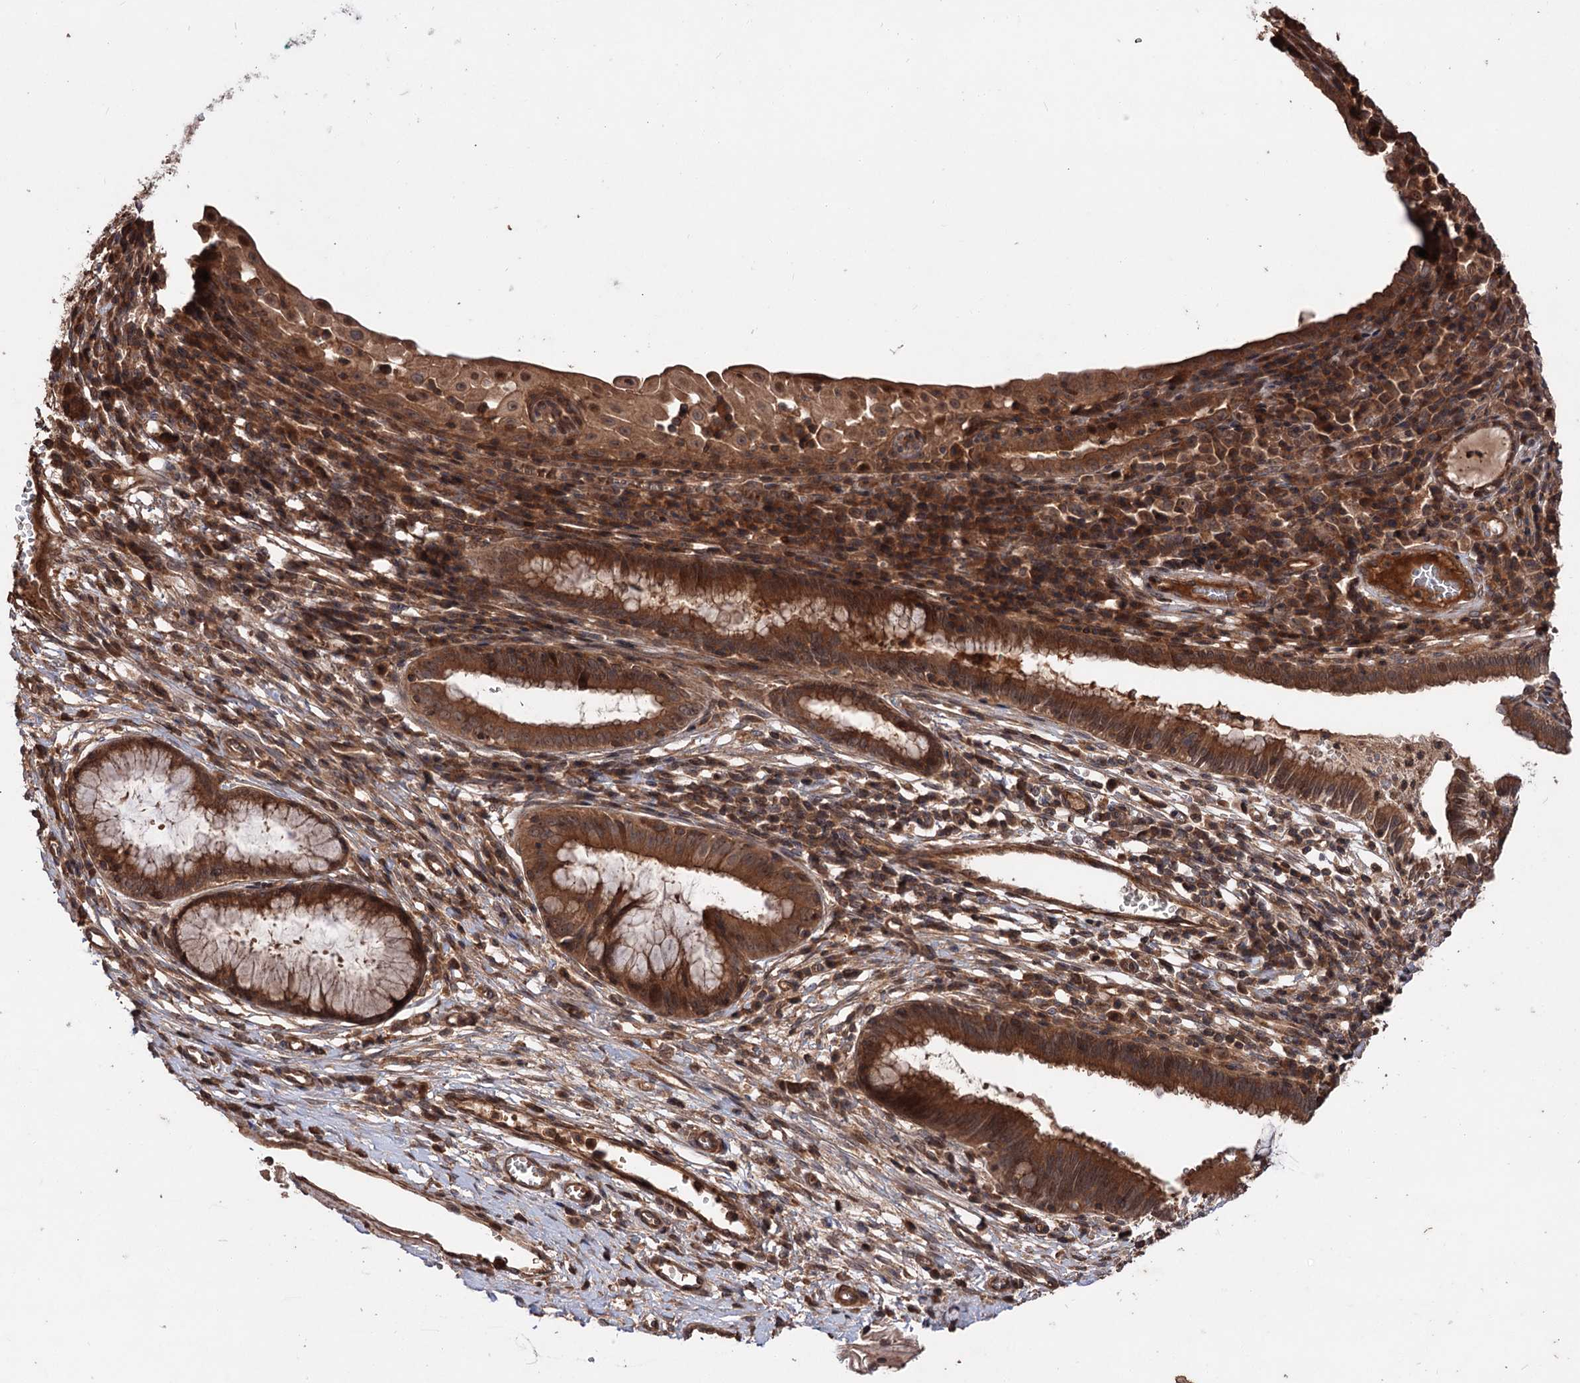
{"staining": {"intensity": "strong", "quantity": ">75%", "location": "cytoplasmic/membranous,nuclear"}, "tissue": "cervix", "cell_type": "Glandular cells", "image_type": "normal", "snomed": [{"axis": "morphology", "description": "Normal tissue, NOS"}, {"axis": "morphology", "description": "Adenocarcinoma, NOS"}, {"axis": "topography", "description": "Cervix"}], "caption": "Protein expression analysis of benign human cervix reveals strong cytoplasmic/membranous,nuclear expression in approximately >75% of glandular cells. (Stains: DAB in brown, nuclei in blue, Microscopy: brightfield microscopy at high magnification).", "gene": "ADK", "patient": {"sex": "female", "age": 29}}